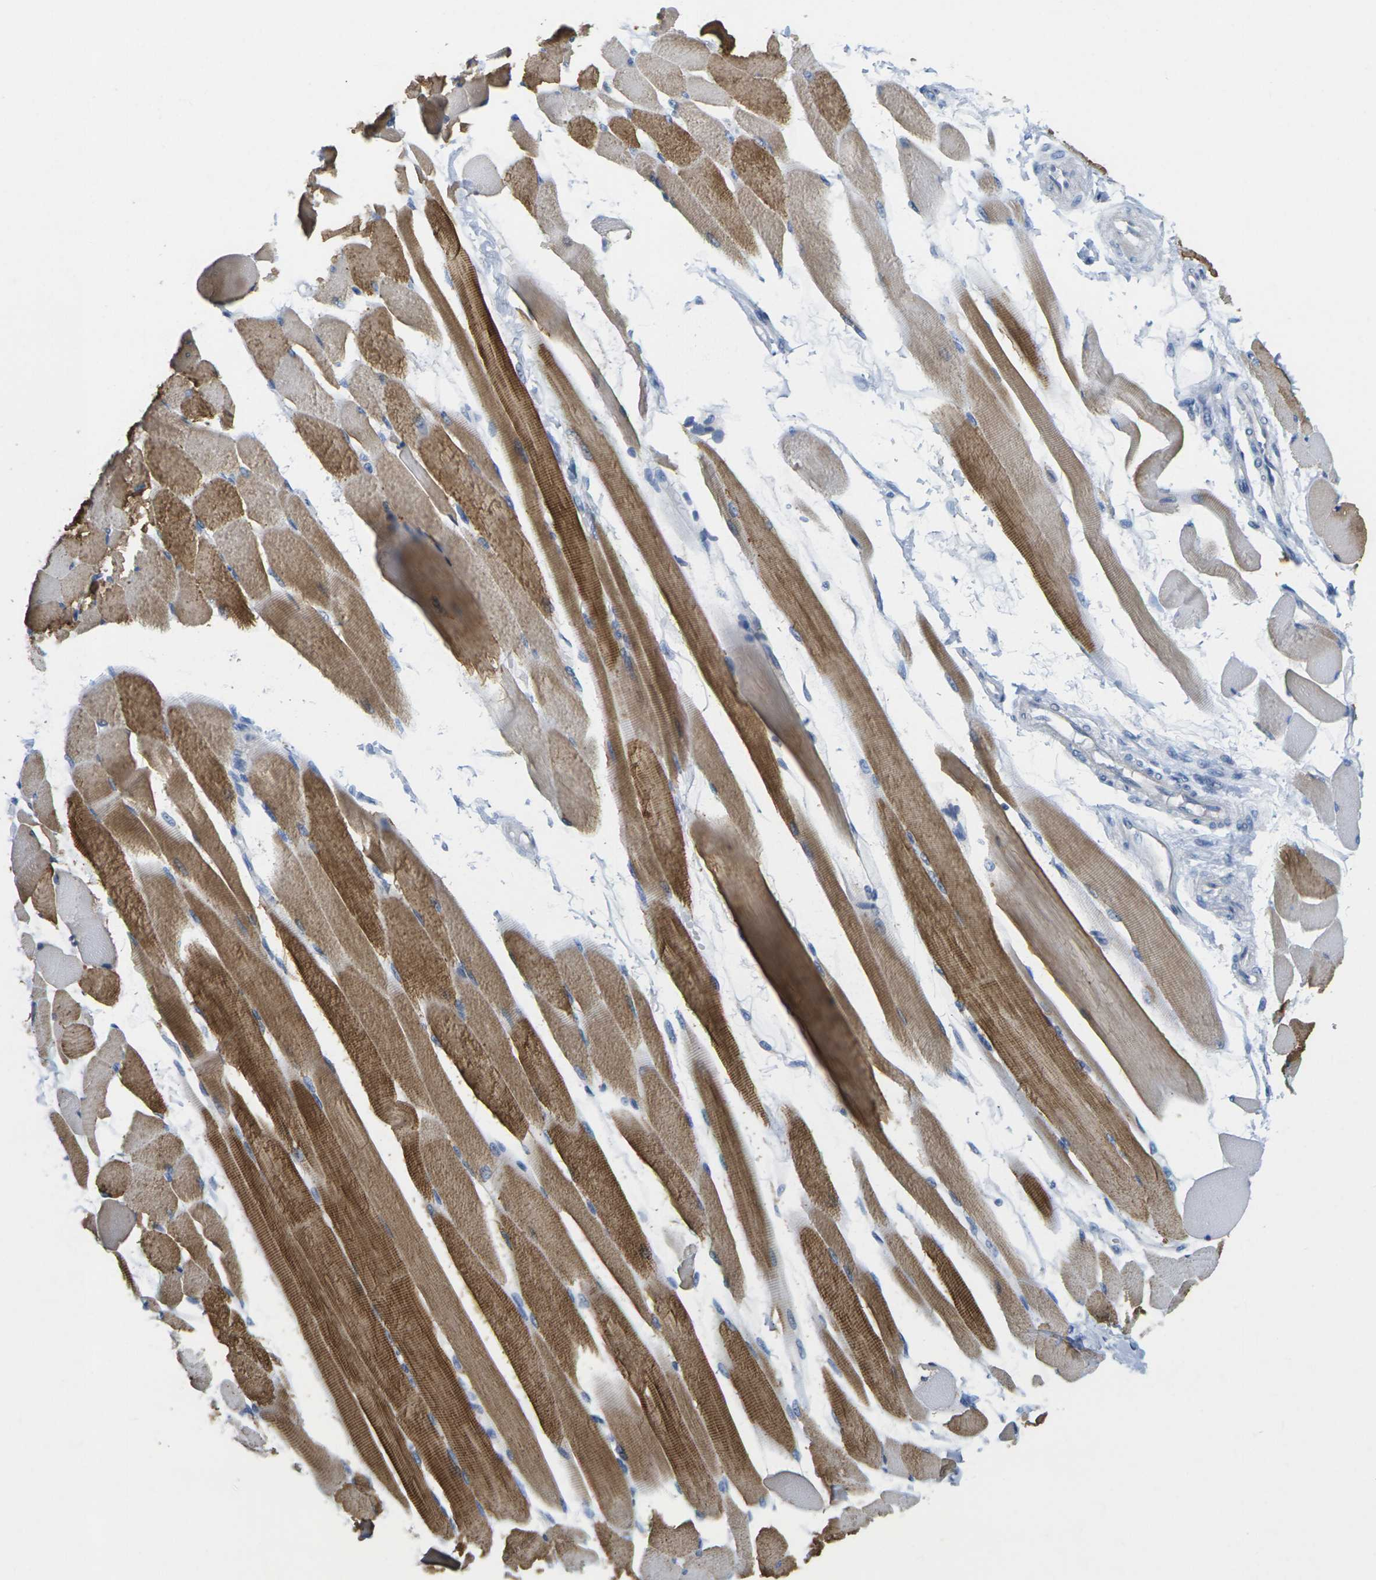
{"staining": {"intensity": "strong", "quantity": "25%-75%", "location": "cytoplasmic/membranous"}, "tissue": "skeletal muscle", "cell_type": "Myocytes", "image_type": "normal", "snomed": [{"axis": "morphology", "description": "Normal tissue, NOS"}, {"axis": "topography", "description": "Skeletal muscle"}, {"axis": "topography", "description": "Peripheral nerve tissue"}], "caption": "A high amount of strong cytoplasmic/membranous expression is seen in about 25%-75% of myocytes in normal skeletal muscle. (Stains: DAB in brown, nuclei in blue, Microscopy: brightfield microscopy at high magnification).", "gene": "TNNI3", "patient": {"sex": "female", "age": 84}}